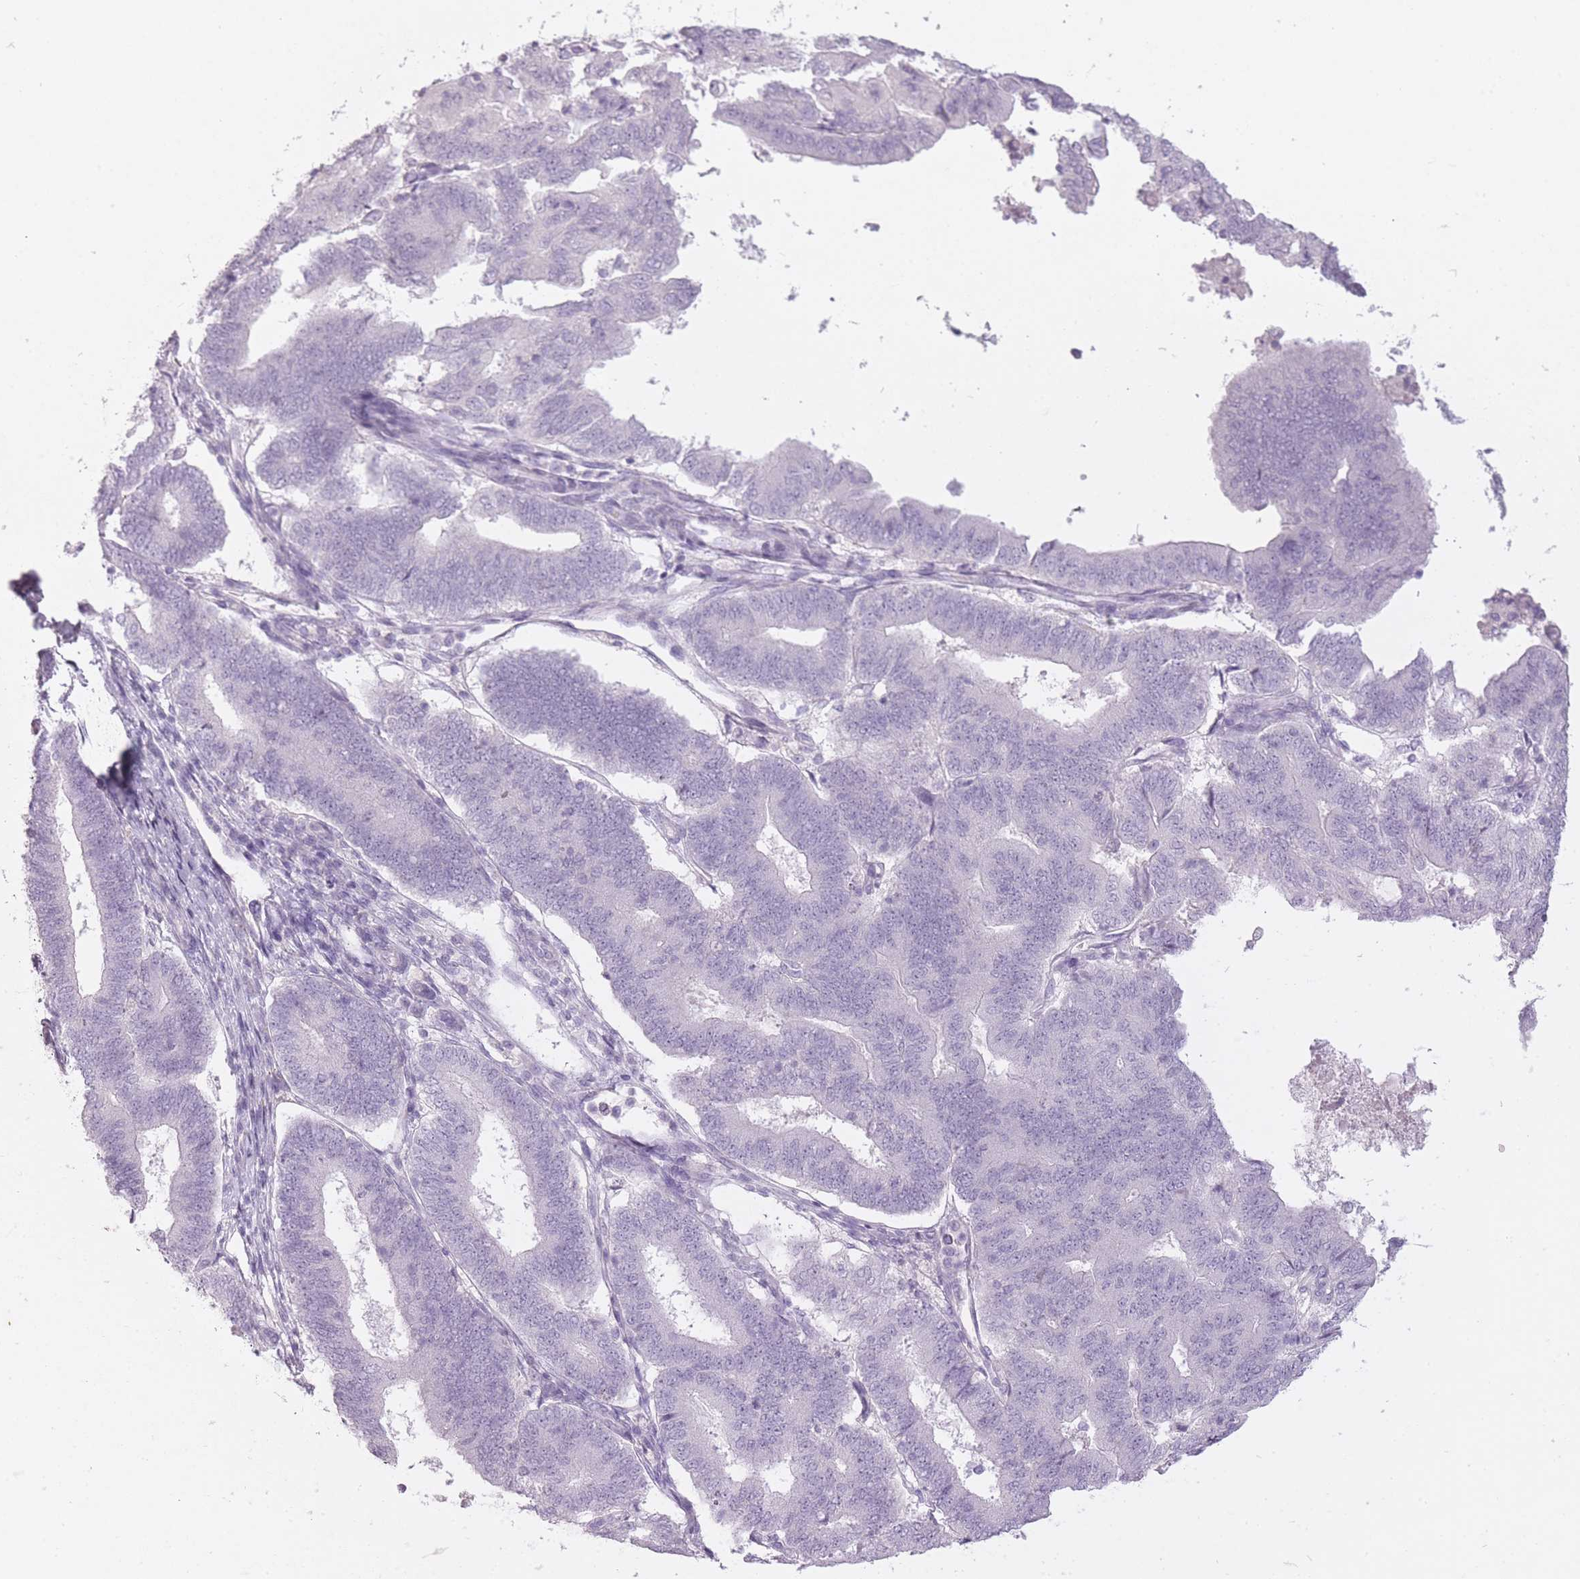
{"staining": {"intensity": "negative", "quantity": "none", "location": "none"}, "tissue": "endometrial cancer", "cell_type": "Tumor cells", "image_type": "cancer", "snomed": [{"axis": "morphology", "description": "Adenocarcinoma, NOS"}, {"axis": "topography", "description": "Endometrium"}], "caption": "Immunohistochemistry of endometrial adenocarcinoma exhibits no expression in tumor cells.", "gene": "RFX4", "patient": {"sex": "female", "age": 70}}